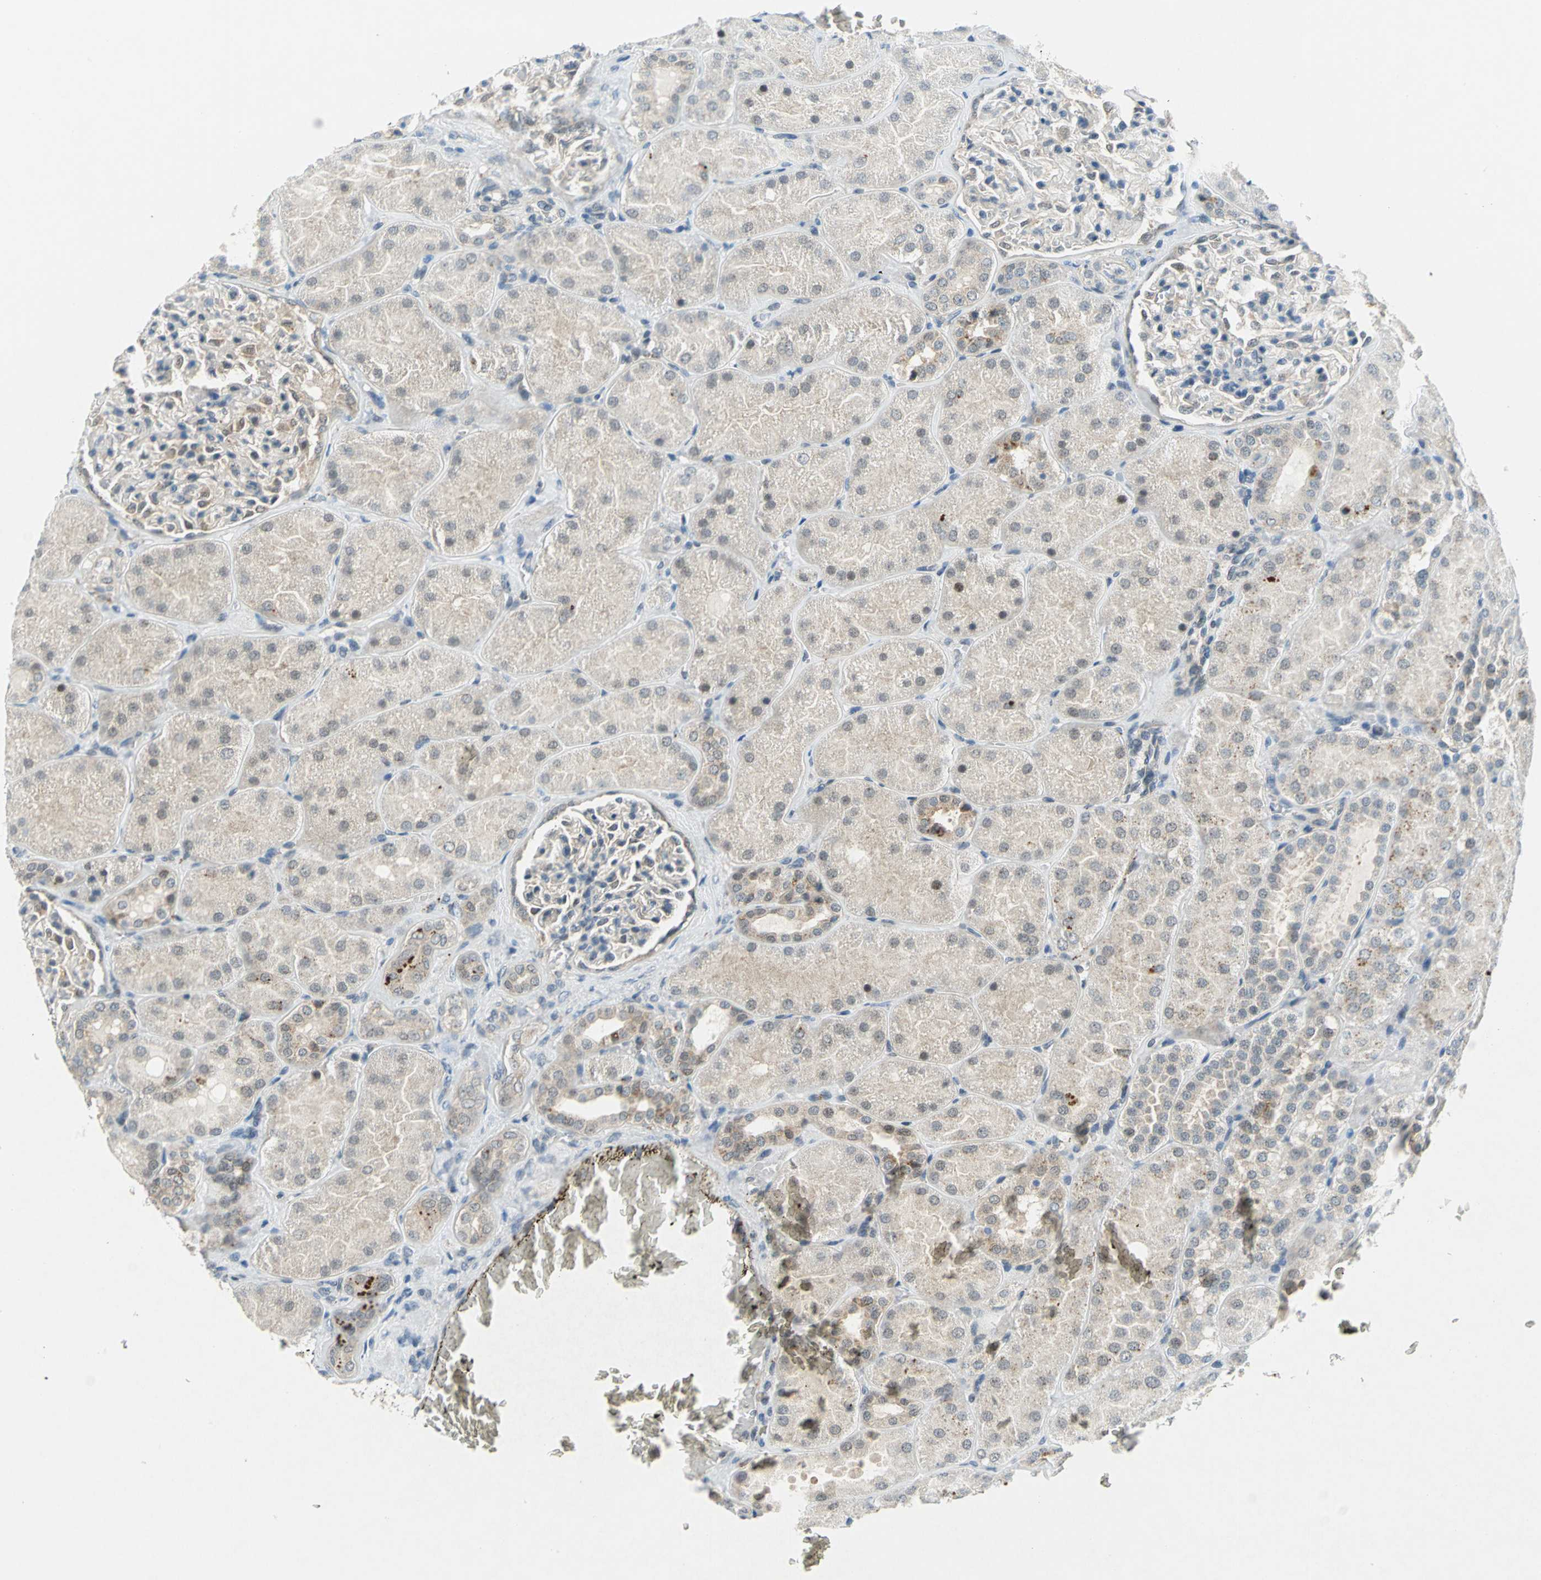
{"staining": {"intensity": "negative", "quantity": "none", "location": "none"}, "tissue": "kidney", "cell_type": "Cells in glomeruli", "image_type": "normal", "snomed": [{"axis": "morphology", "description": "Normal tissue, NOS"}, {"axis": "topography", "description": "Kidney"}], "caption": "Human kidney stained for a protein using IHC shows no positivity in cells in glomeruli.", "gene": "PIN1", "patient": {"sex": "male", "age": 28}}